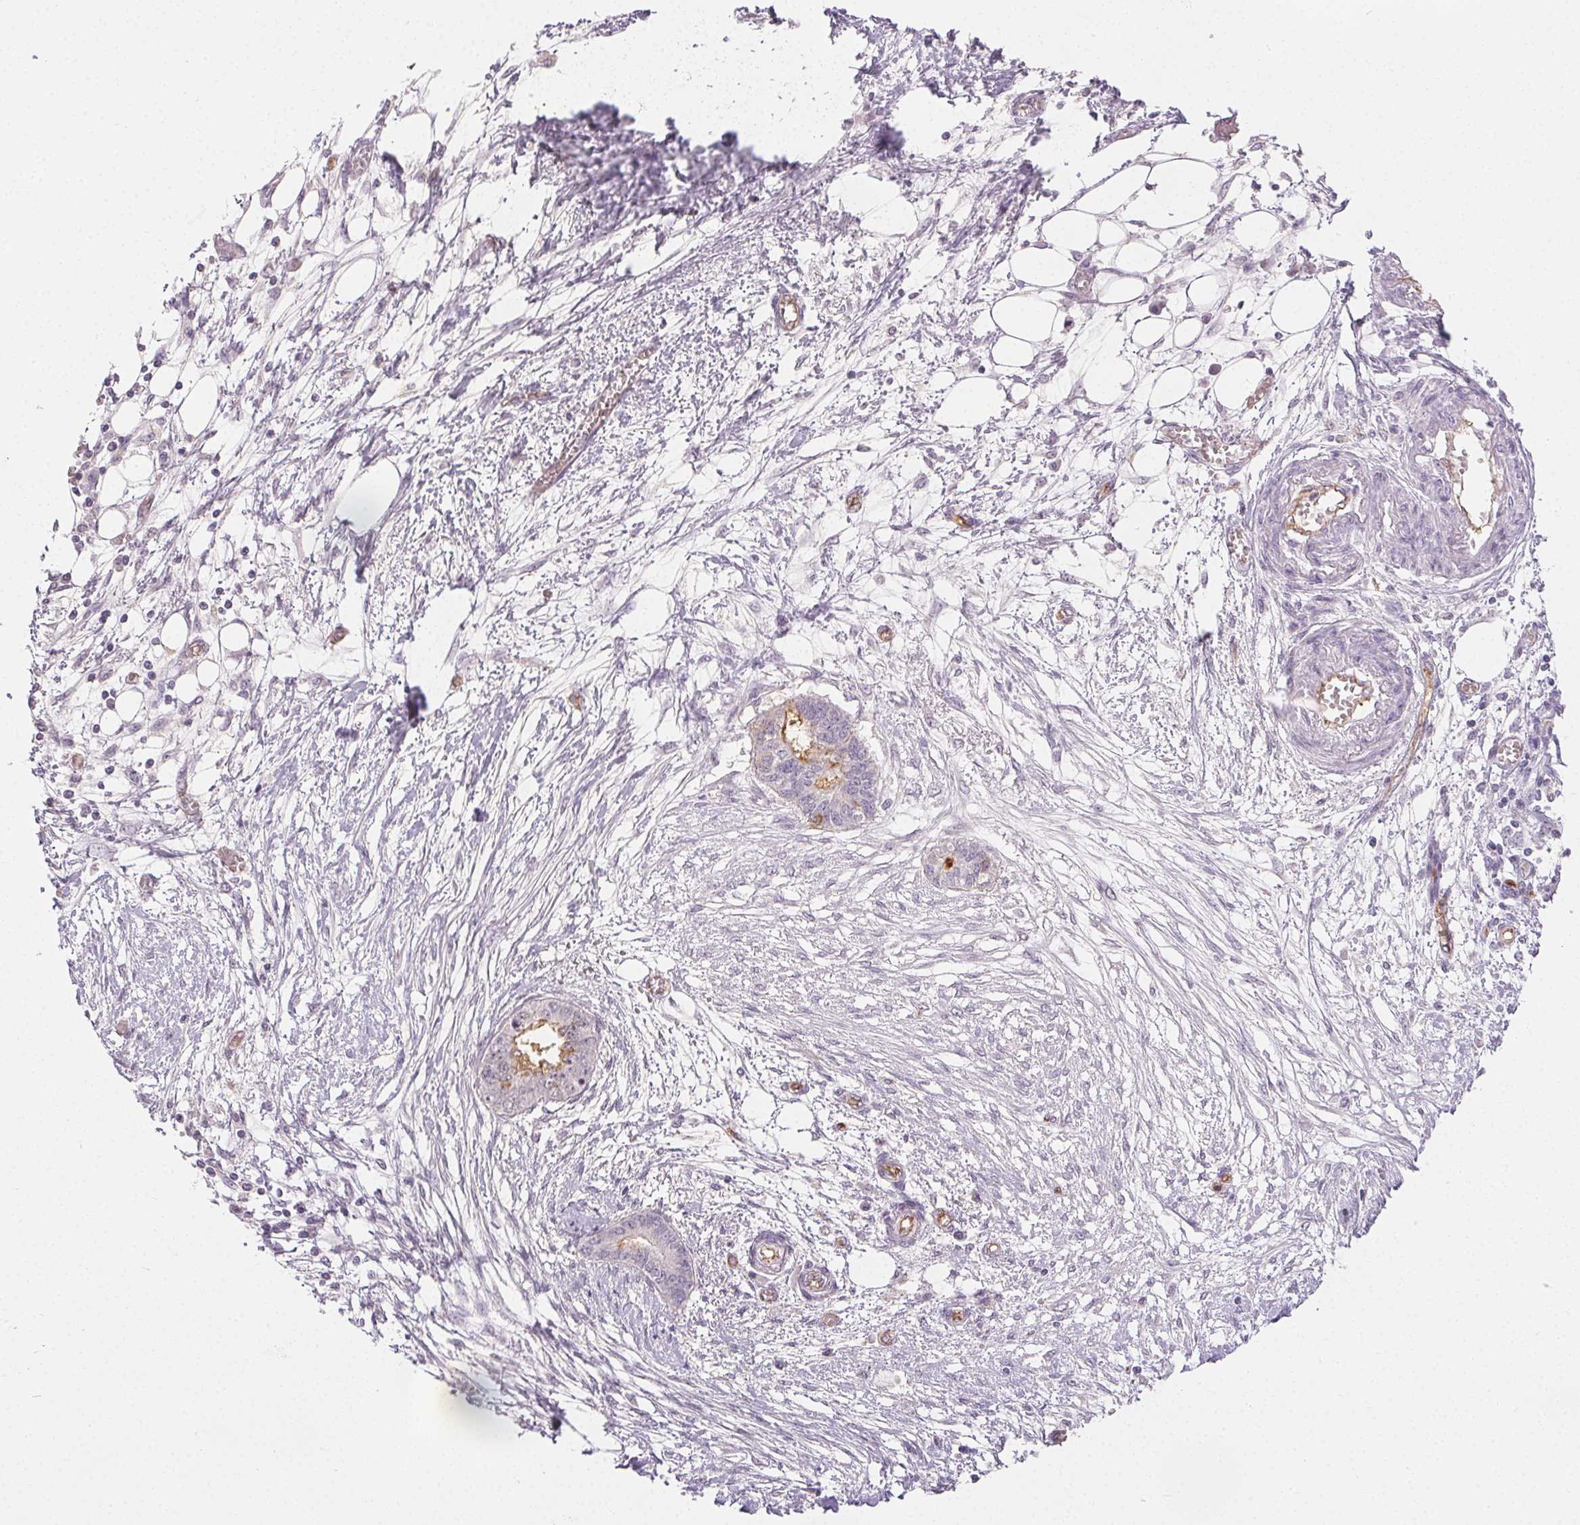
{"staining": {"intensity": "weak", "quantity": "<25%", "location": "cytoplasmic/membranous"}, "tissue": "endometrial cancer", "cell_type": "Tumor cells", "image_type": "cancer", "snomed": [{"axis": "morphology", "description": "Adenocarcinoma, NOS"}, {"axis": "morphology", "description": "Adenocarcinoma, metastatic, NOS"}, {"axis": "topography", "description": "Adipose tissue"}, {"axis": "topography", "description": "Endometrium"}], "caption": "This is an immunohistochemistry (IHC) image of human endometrial metastatic adenocarcinoma. There is no staining in tumor cells.", "gene": "PODXL", "patient": {"sex": "female", "age": 67}}